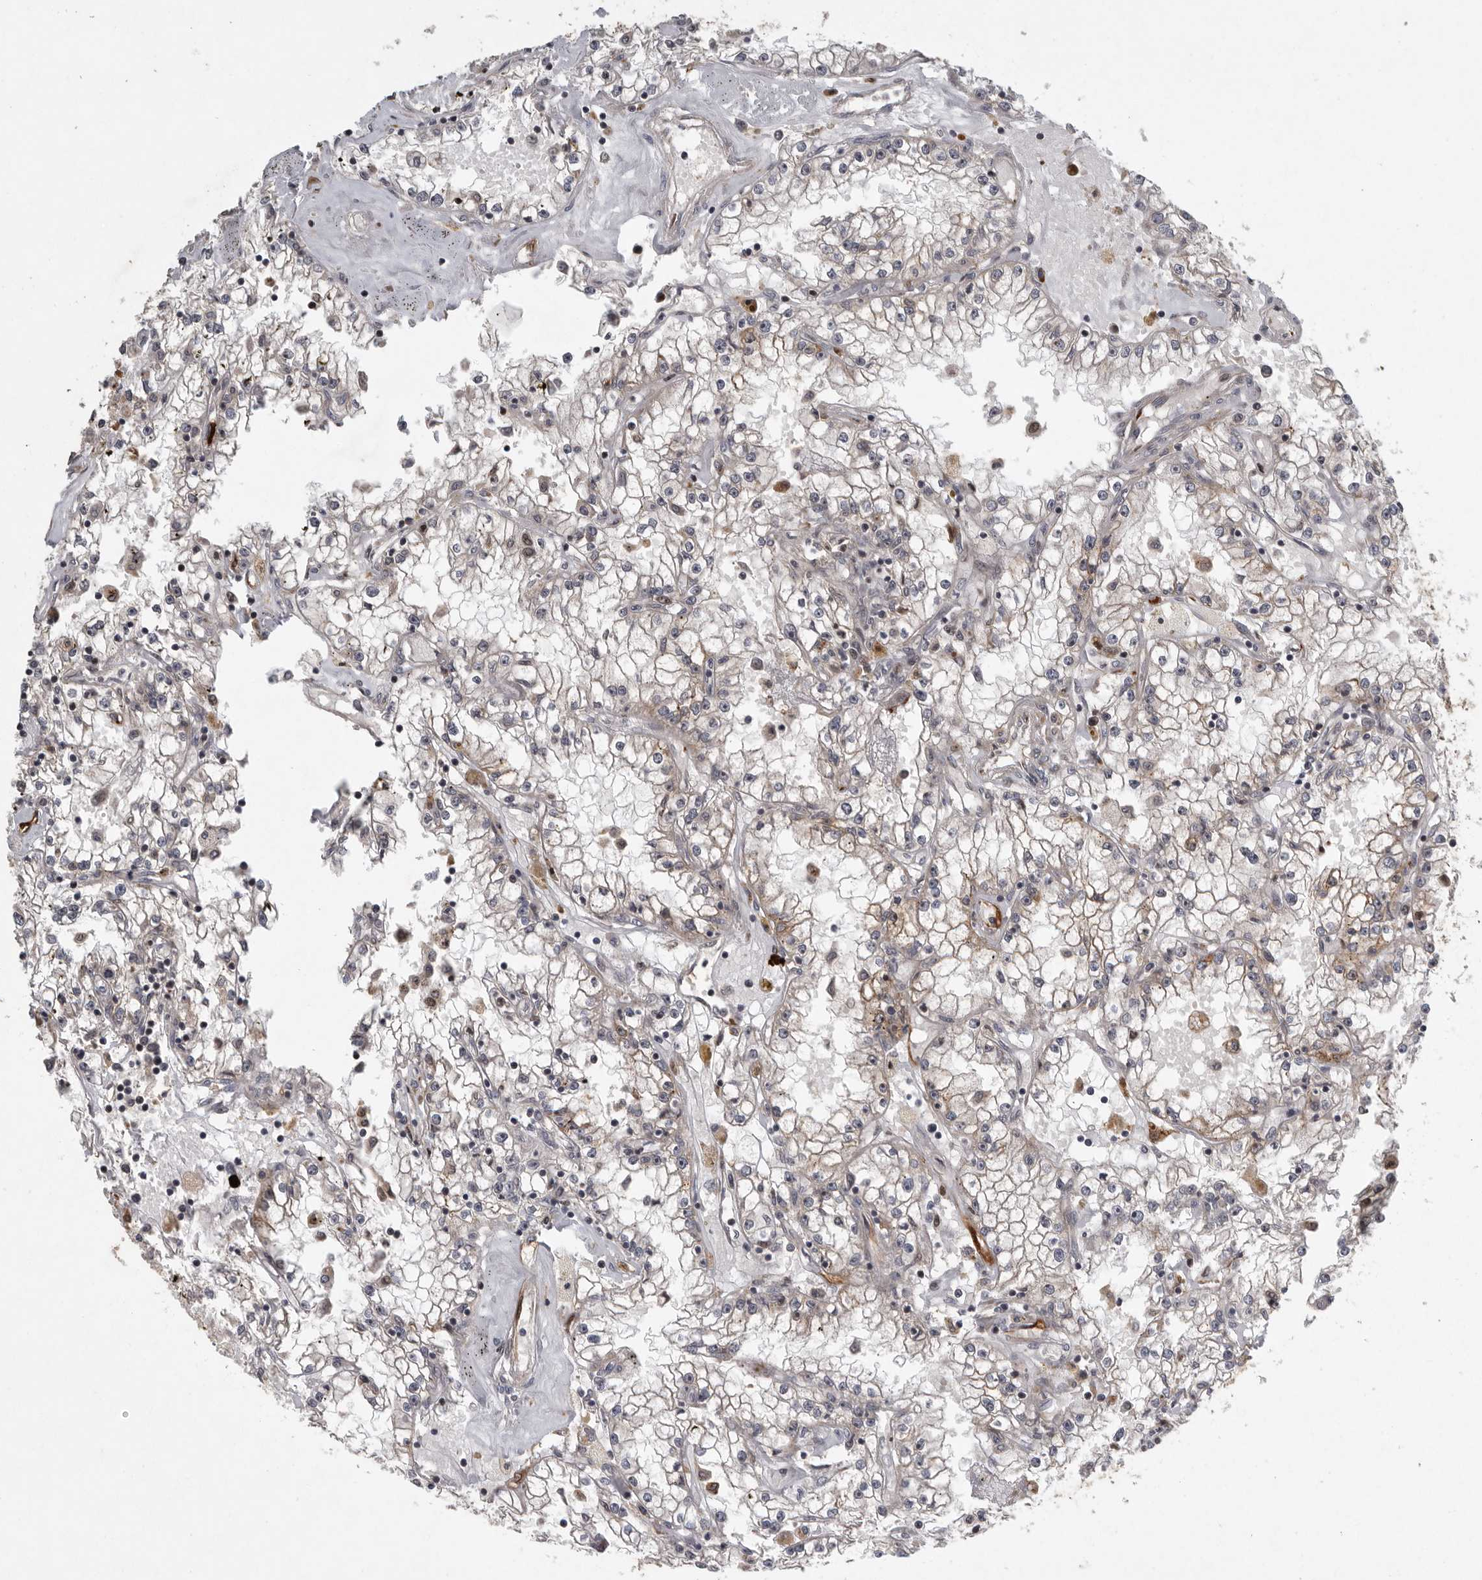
{"staining": {"intensity": "weak", "quantity": "25%-75%", "location": "cytoplasmic/membranous"}, "tissue": "renal cancer", "cell_type": "Tumor cells", "image_type": "cancer", "snomed": [{"axis": "morphology", "description": "Adenocarcinoma, NOS"}, {"axis": "topography", "description": "Kidney"}], "caption": "The immunohistochemical stain shows weak cytoplasmic/membranous expression in tumor cells of adenocarcinoma (renal) tissue.", "gene": "MPDZ", "patient": {"sex": "male", "age": 56}}